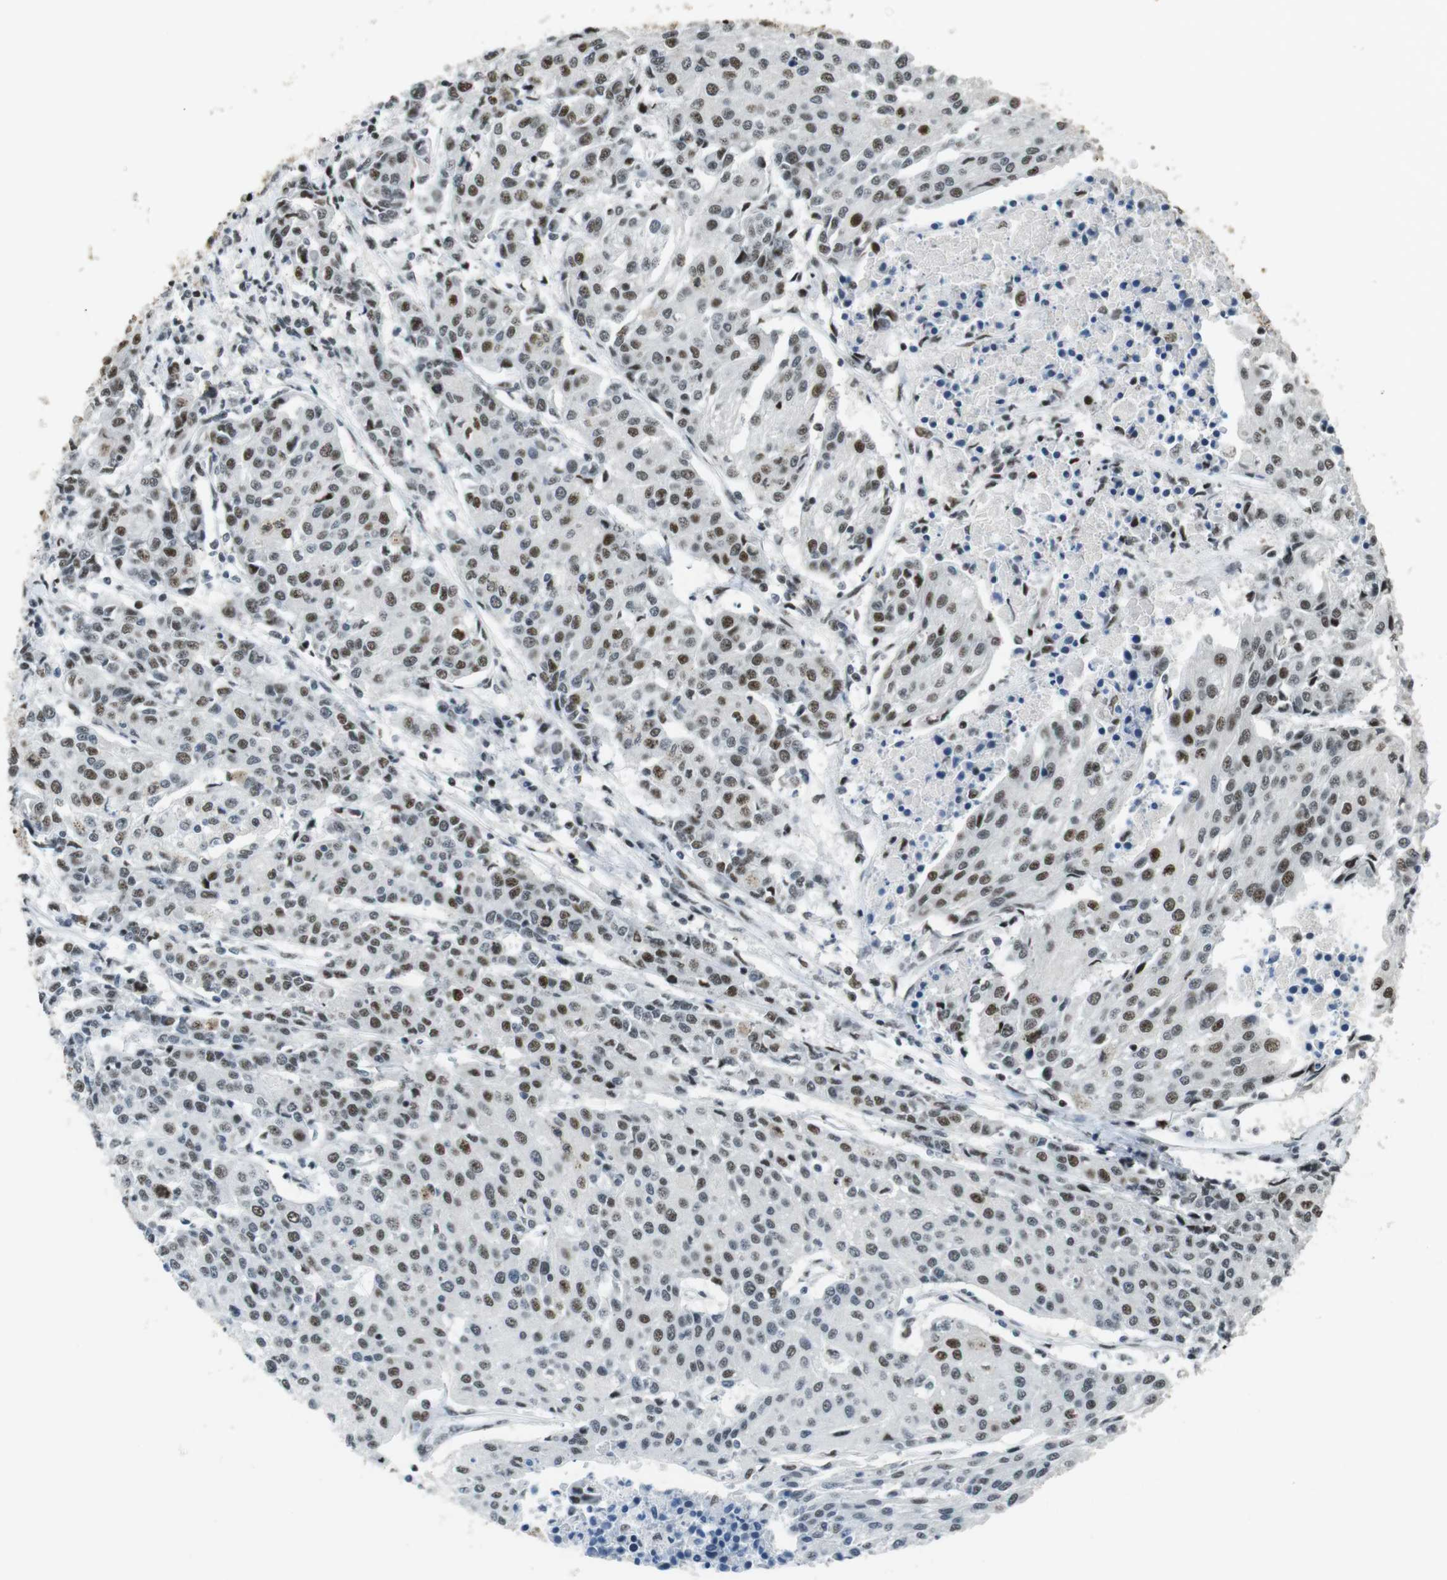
{"staining": {"intensity": "moderate", "quantity": "25%-75%", "location": "nuclear"}, "tissue": "urothelial cancer", "cell_type": "Tumor cells", "image_type": "cancer", "snomed": [{"axis": "morphology", "description": "Urothelial carcinoma, High grade"}, {"axis": "topography", "description": "Urinary bladder"}], "caption": "An immunohistochemistry (IHC) image of neoplastic tissue is shown. Protein staining in brown shows moderate nuclear positivity in urothelial cancer within tumor cells. (DAB = brown stain, brightfield microscopy at high magnification).", "gene": "CSNK2B", "patient": {"sex": "female", "age": 85}}